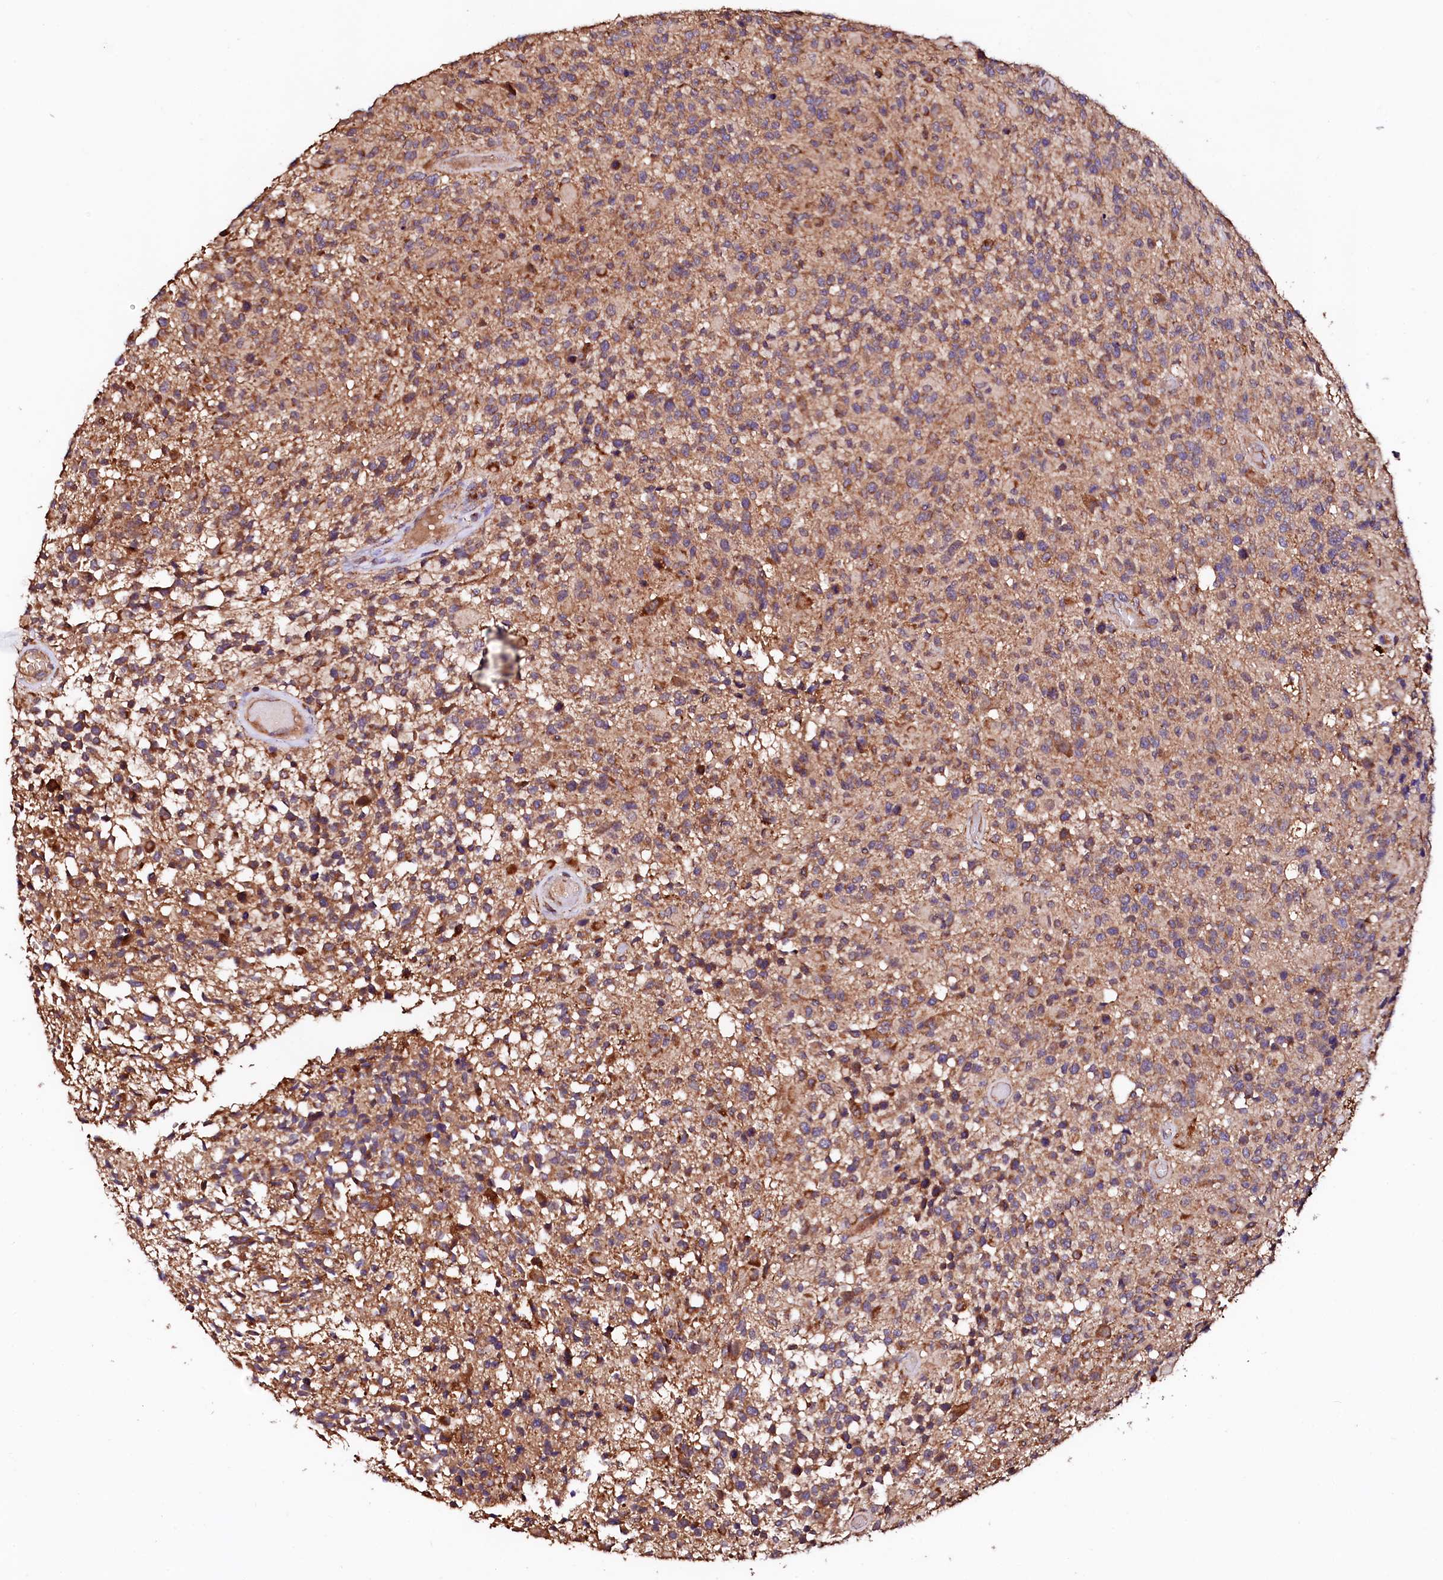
{"staining": {"intensity": "moderate", "quantity": ">75%", "location": "cytoplasmic/membranous"}, "tissue": "glioma", "cell_type": "Tumor cells", "image_type": "cancer", "snomed": [{"axis": "morphology", "description": "Glioma, malignant, High grade"}, {"axis": "morphology", "description": "Glioblastoma, NOS"}, {"axis": "topography", "description": "Brain"}], "caption": "This histopathology image exhibits immunohistochemistry staining of human glioma, with medium moderate cytoplasmic/membranous expression in approximately >75% of tumor cells.", "gene": "ST3GAL1", "patient": {"sex": "male", "age": 60}}